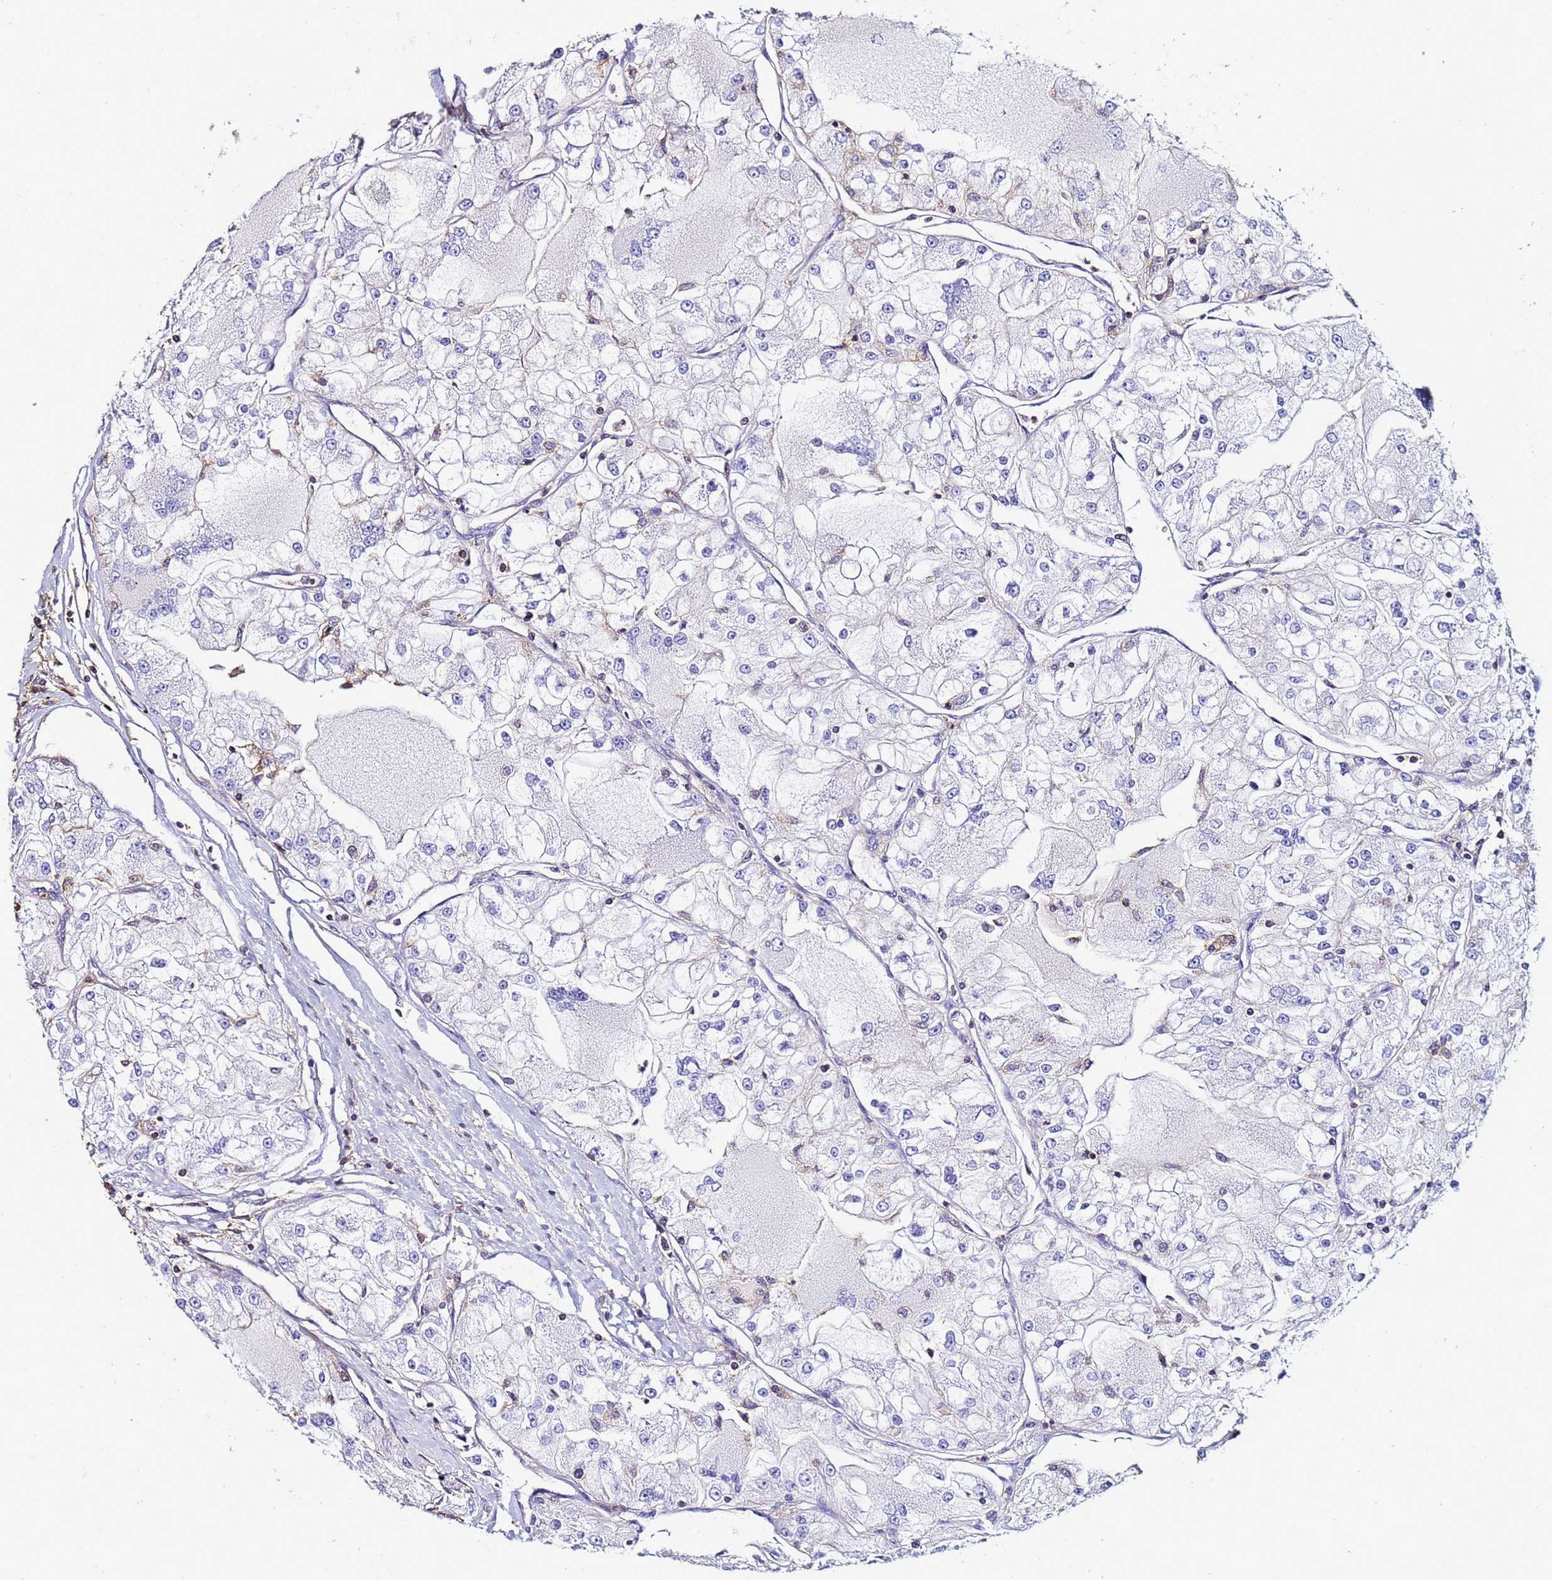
{"staining": {"intensity": "negative", "quantity": "none", "location": "none"}, "tissue": "renal cancer", "cell_type": "Tumor cells", "image_type": "cancer", "snomed": [{"axis": "morphology", "description": "Adenocarcinoma, NOS"}, {"axis": "topography", "description": "Kidney"}], "caption": "This is an immunohistochemistry histopathology image of adenocarcinoma (renal). There is no staining in tumor cells.", "gene": "ACTB", "patient": {"sex": "female", "age": 72}}